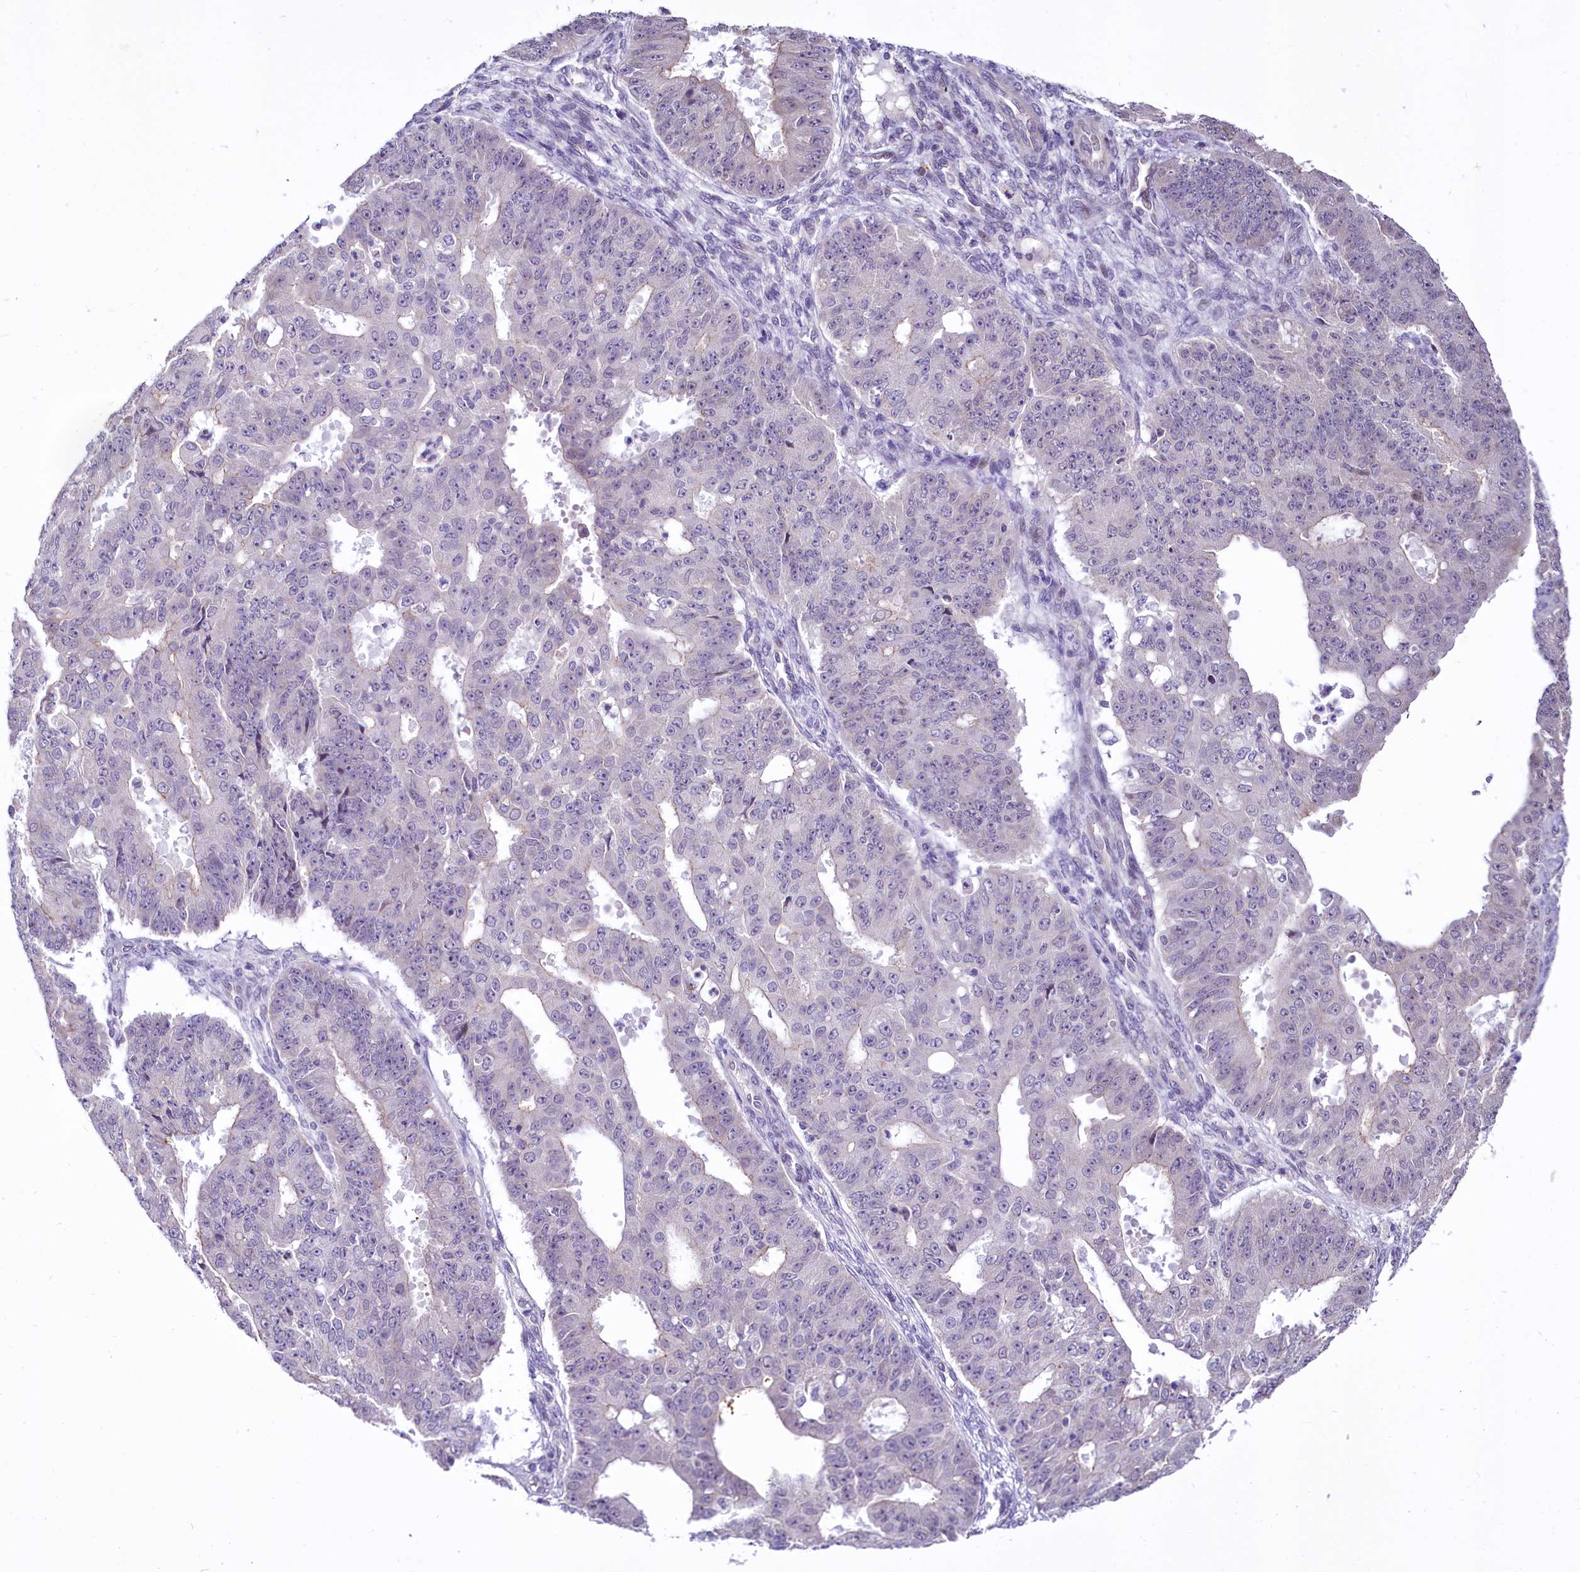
{"staining": {"intensity": "negative", "quantity": "none", "location": "none"}, "tissue": "ovarian cancer", "cell_type": "Tumor cells", "image_type": "cancer", "snomed": [{"axis": "morphology", "description": "Carcinoma, endometroid"}, {"axis": "topography", "description": "Appendix"}, {"axis": "topography", "description": "Ovary"}], "caption": "IHC micrograph of ovarian endometroid carcinoma stained for a protein (brown), which demonstrates no positivity in tumor cells.", "gene": "BANK1", "patient": {"sex": "female", "age": 42}}